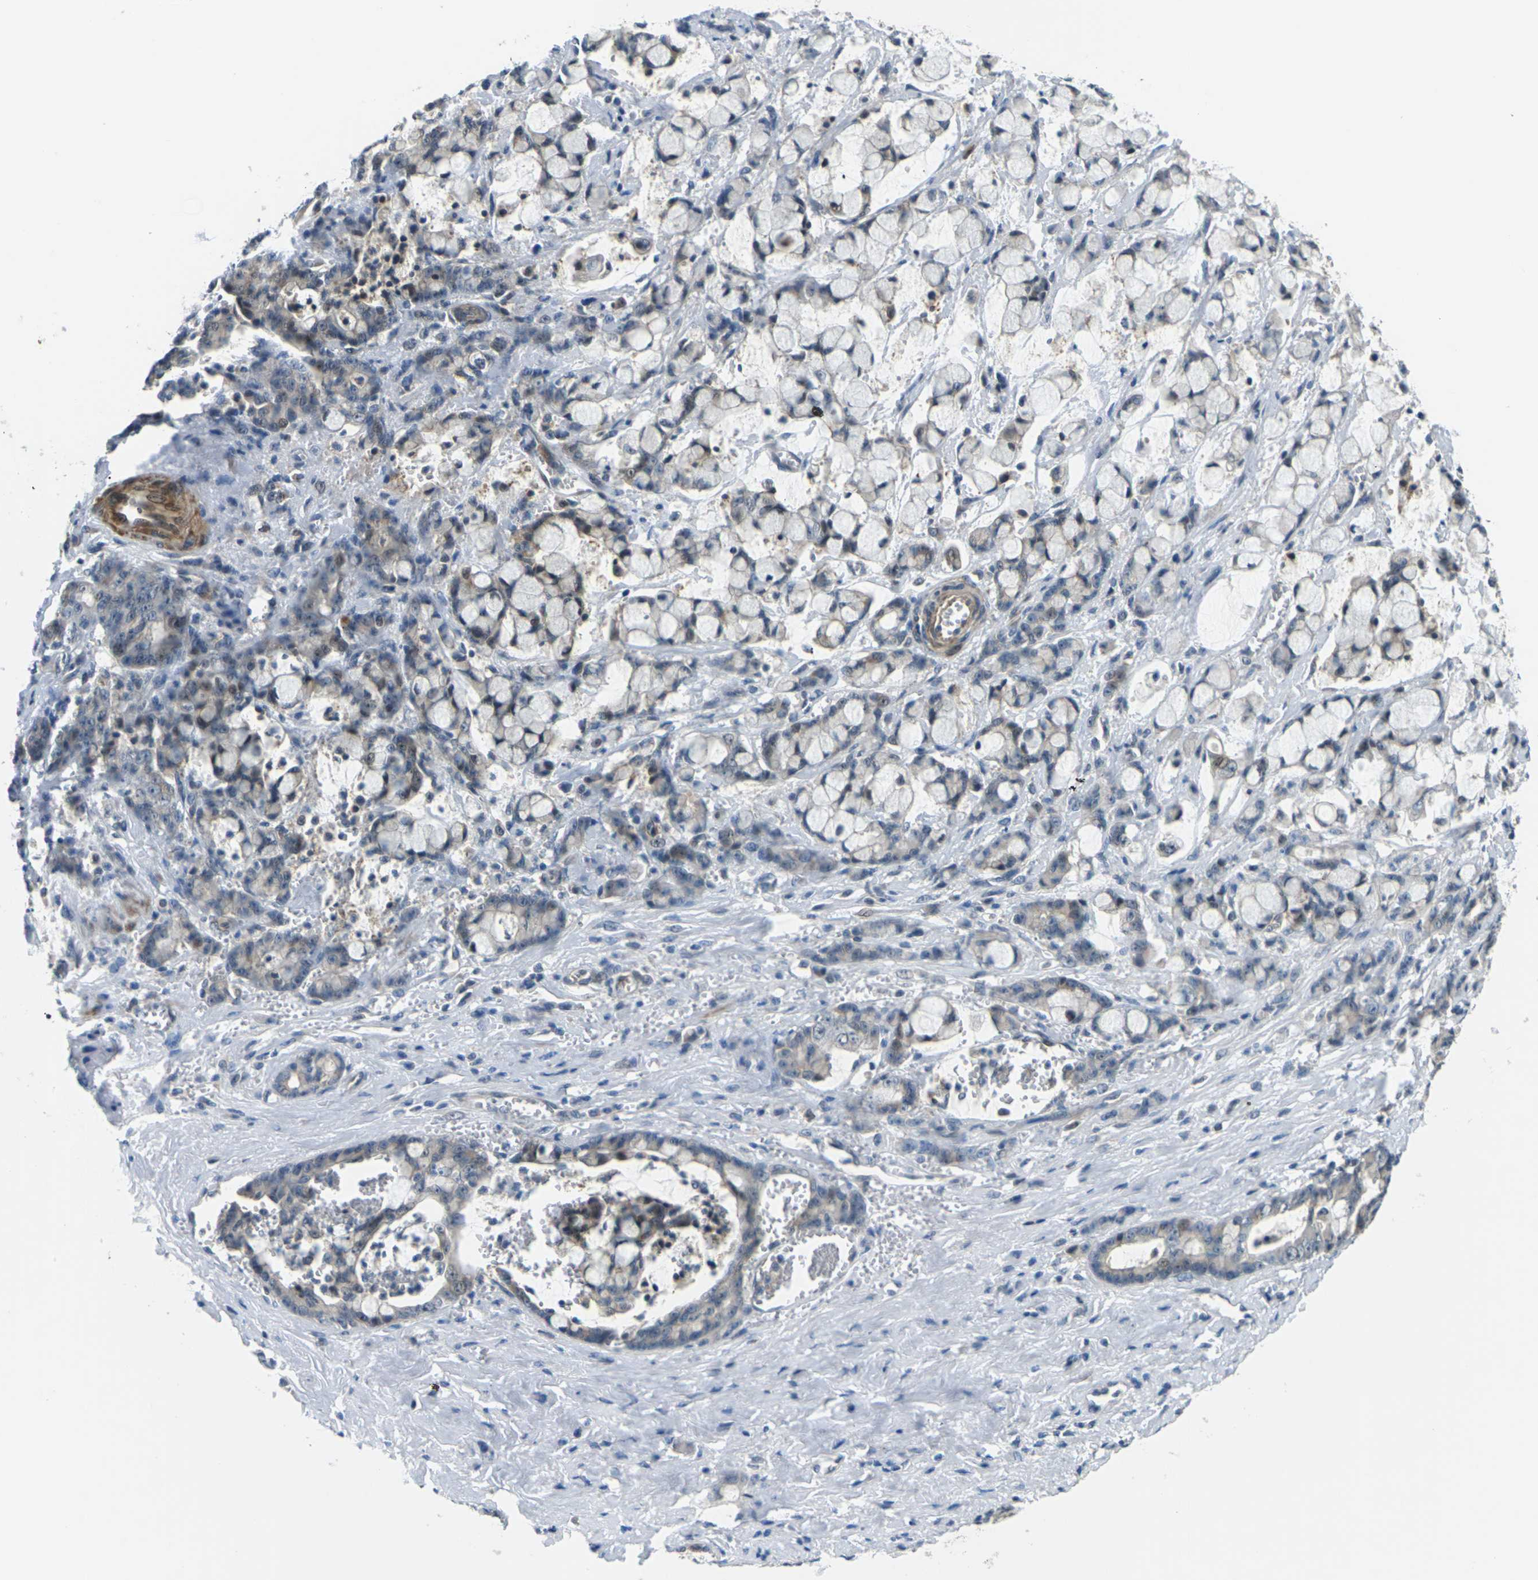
{"staining": {"intensity": "negative", "quantity": "none", "location": "none"}, "tissue": "pancreatic cancer", "cell_type": "Tumor cells", "image_type": "cancer", "snomed": [{"axis": "morphology", "description": "Adenocarcinoma, NOS"}, {"axis": "topography", "description": "Pancreas"}], "caption": "A histopathology image of pancreatic cancer (adenocarcinoma) stained for a protein displays no brown staining in tumor cells.", "gene": "SLC13A3", "patient": {"sex": "female", "age": 73}}